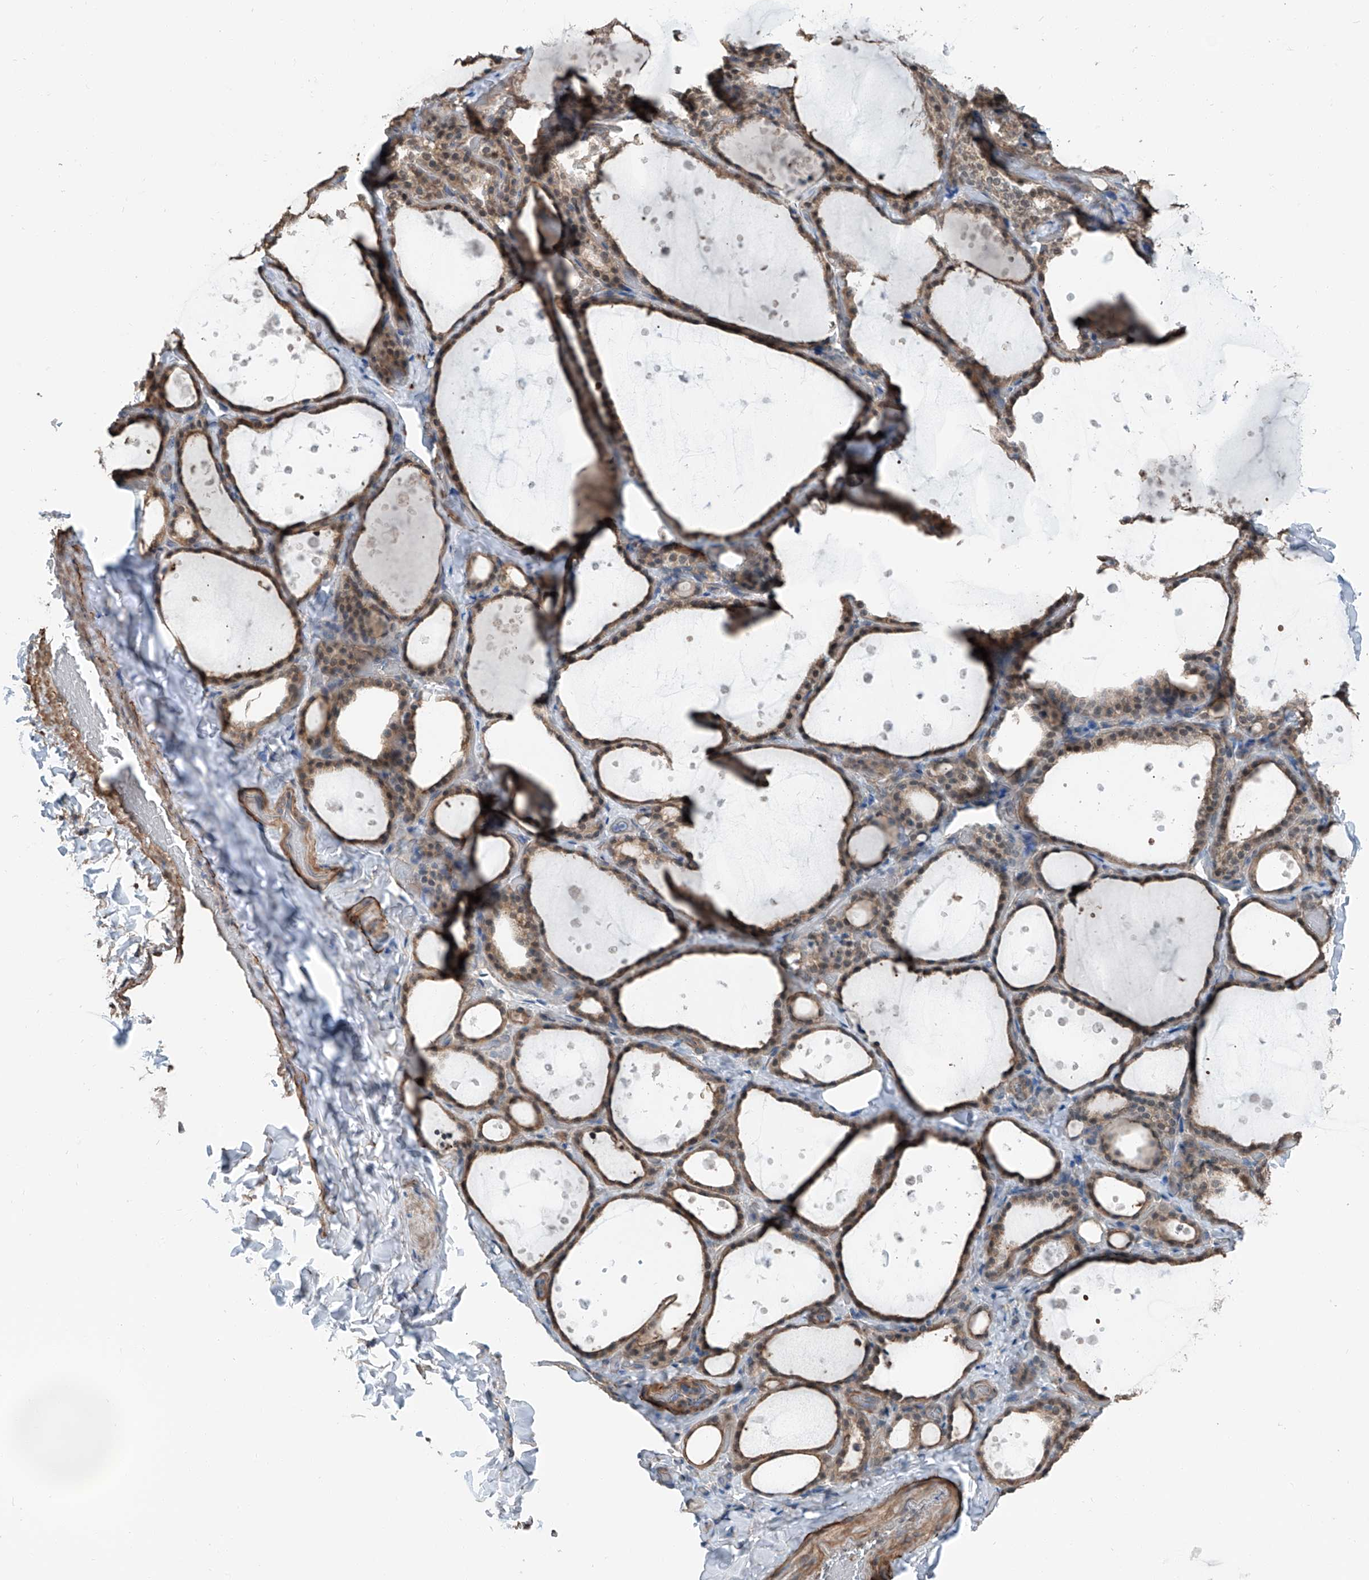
{"staining": {"intensity": "moderate", "quantity": ">75%", "location": "cytoplasmic/membranous"}, "tissue": "thyroid gland", "cell_type": "Glandular cells", "image_type": "normal", "snomed": [{"axis": "morphology", "description": "Normal tissue, NOS"}, {"axis": "topography", "description": "Thyroid gland"}], "caption": "IHC of benign human thyroid gland shows medium levels of moderate cytoplasmic/membranous expression in approximately >75% of glandular cells.", "gene": "HSPA6", "patient": {"sex": "female", "age": 44}}